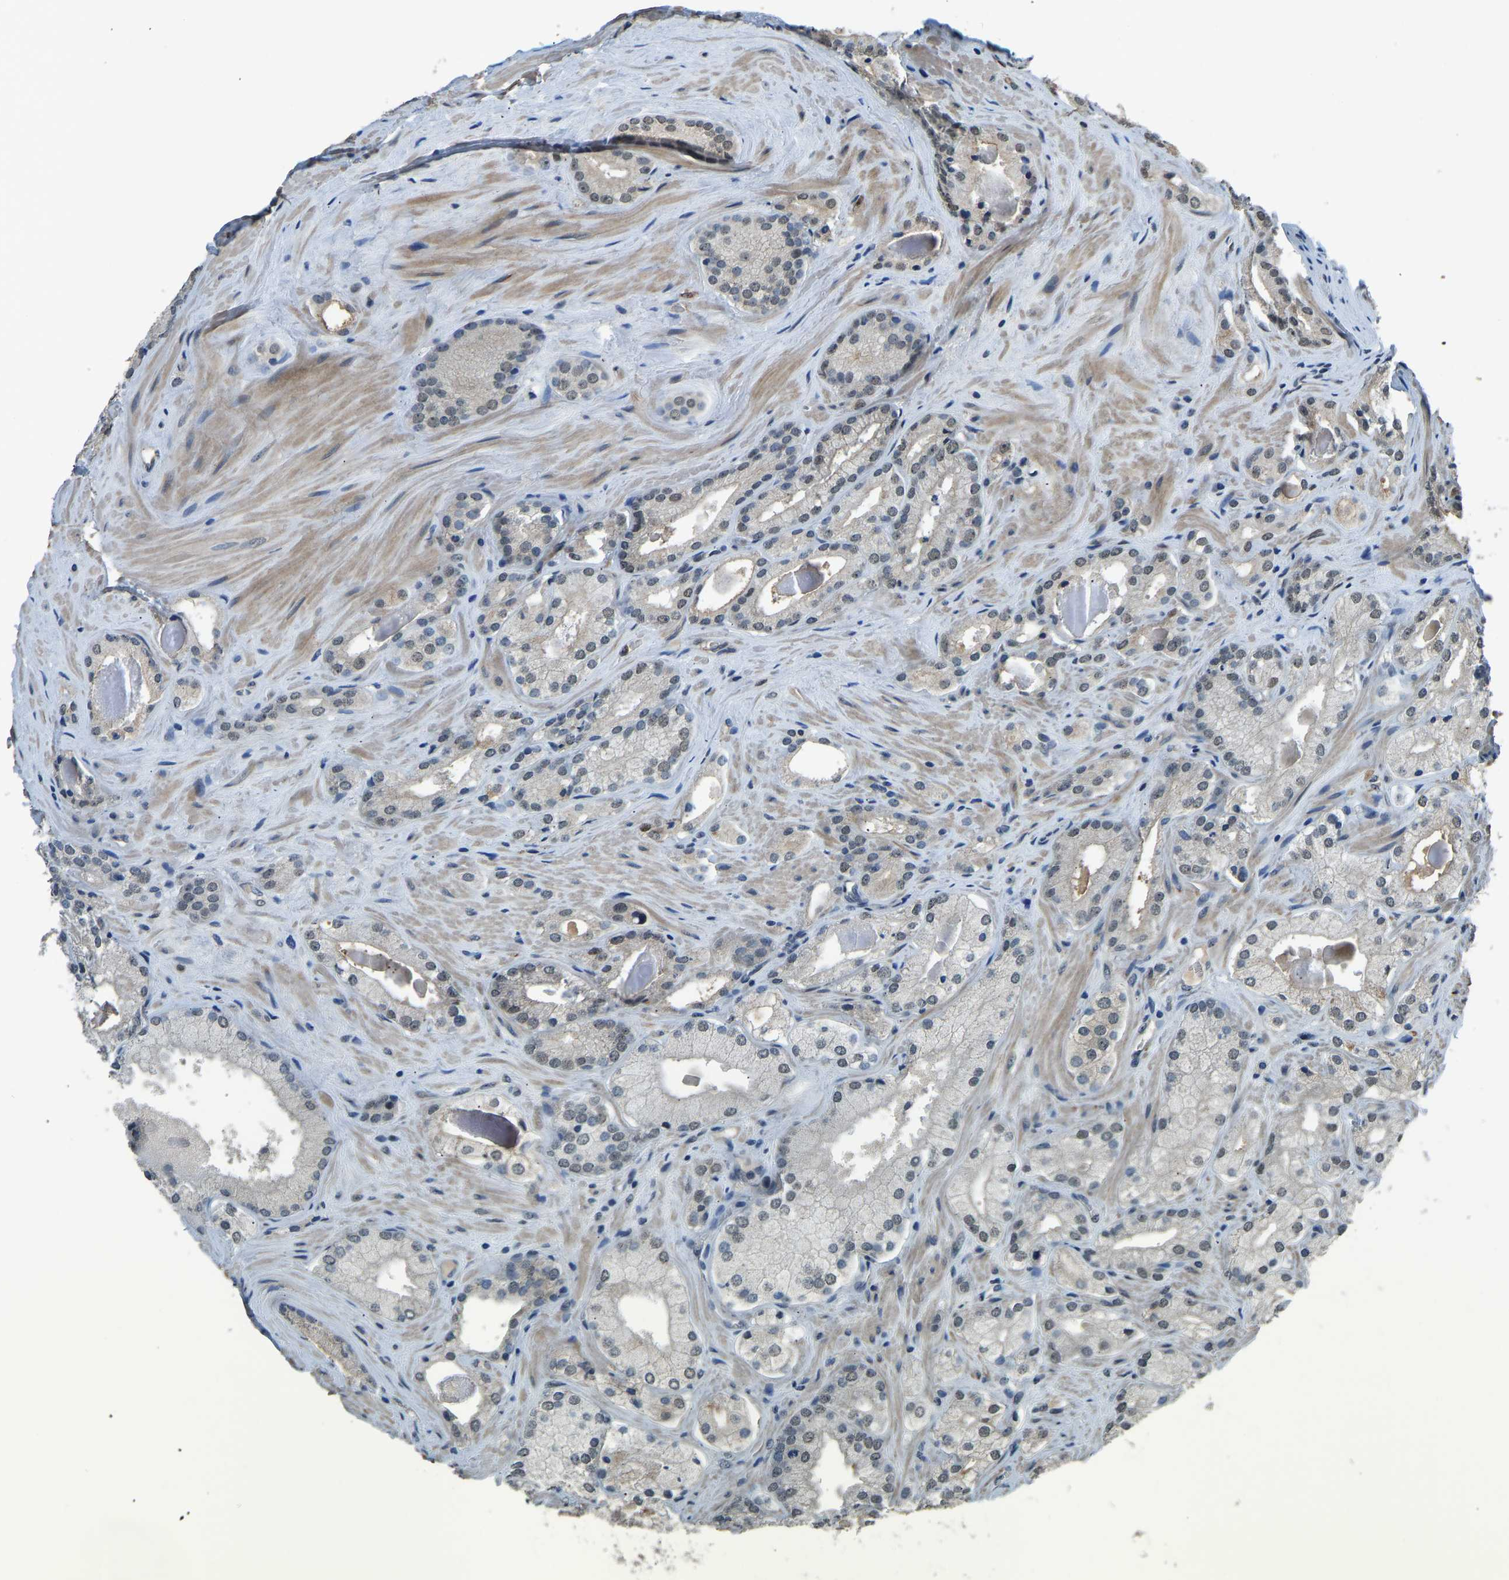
{"staining": {"intensity": "negative", "quantity": "none", "location": "none"}, "tissue": "prostate cancer", "cell_type": "Tumor cells", "image_type": "cancer", "snomed": [{"axis": "morphology", "description": "Adenocarcinoma, Low grade"}, {"axis": "topography", "description": "Prostate"}], "caption": "A photomicrograph of human prostate cancer is negative for staining in tumor cells. (Brightfield microscopy of DAB immunohistochemistry (IHC) at high magnification).", "gene": "FOS", "patient": {"sex": "male", "age": 65}}